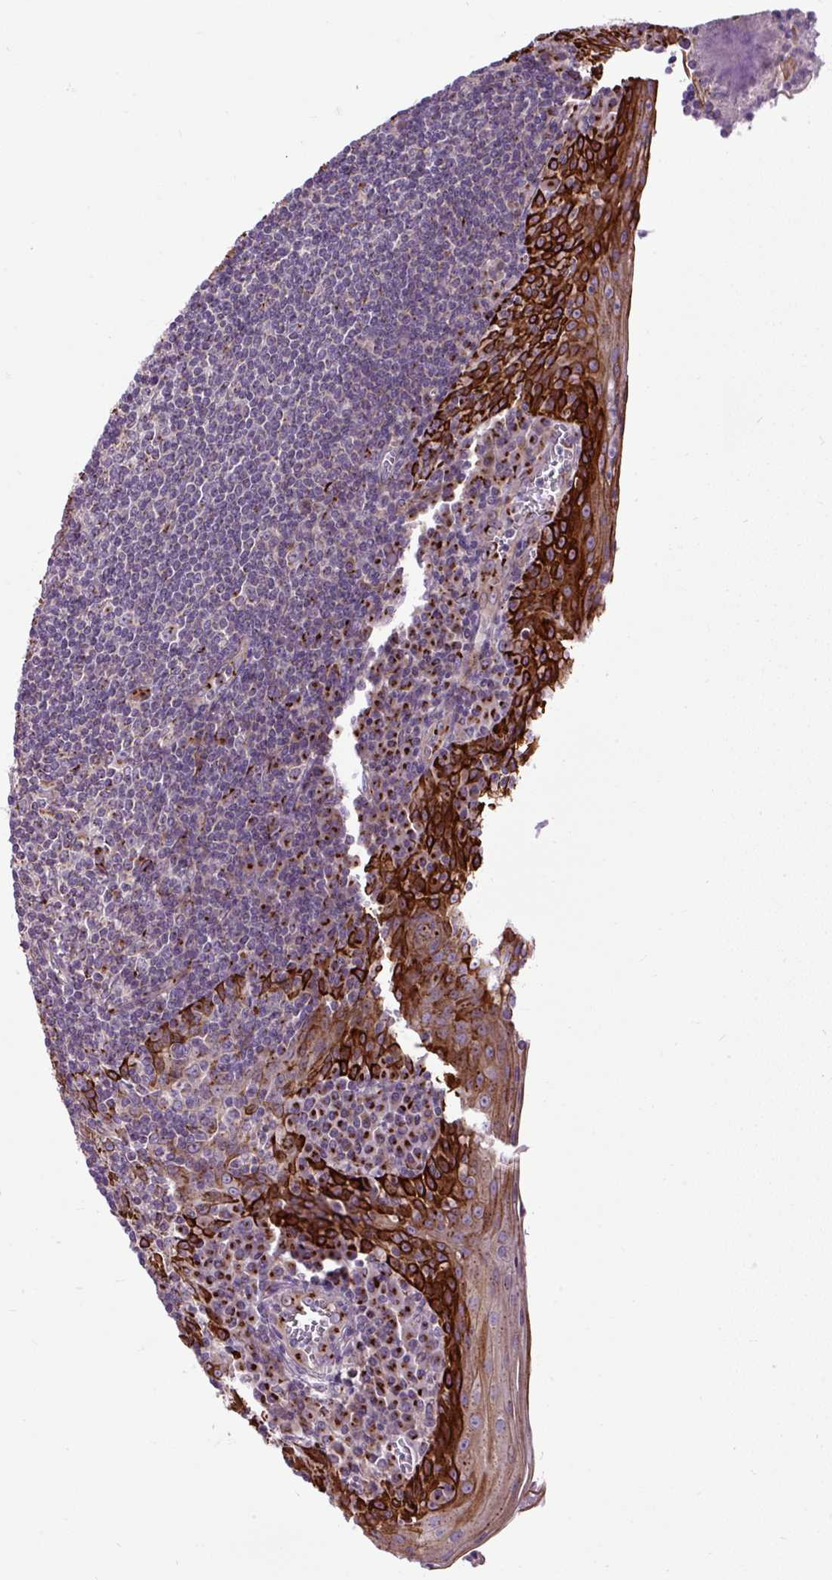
{"staining": {"intensity": "strong", "quantity": "<25%", "location": "cytoplasmic/membranous"}, "tissue": "tonsil", "cell_type": "Germinal center cells", "image_type": "normal", "snomed": [{"axis": "morphology", "description": "Normal tissue, NOS"}, {"axis": "topography", "description": "Tonsil"}], "caption": "IHC histopathology image of normal human tonsil stained for a protein (brown), which shows medium levels of strong cytoplasmic/membranous expression in approximately <25% of germinal center cells.", "gene": "MSMP", "patient": {"sex": "male", "age": 27}}